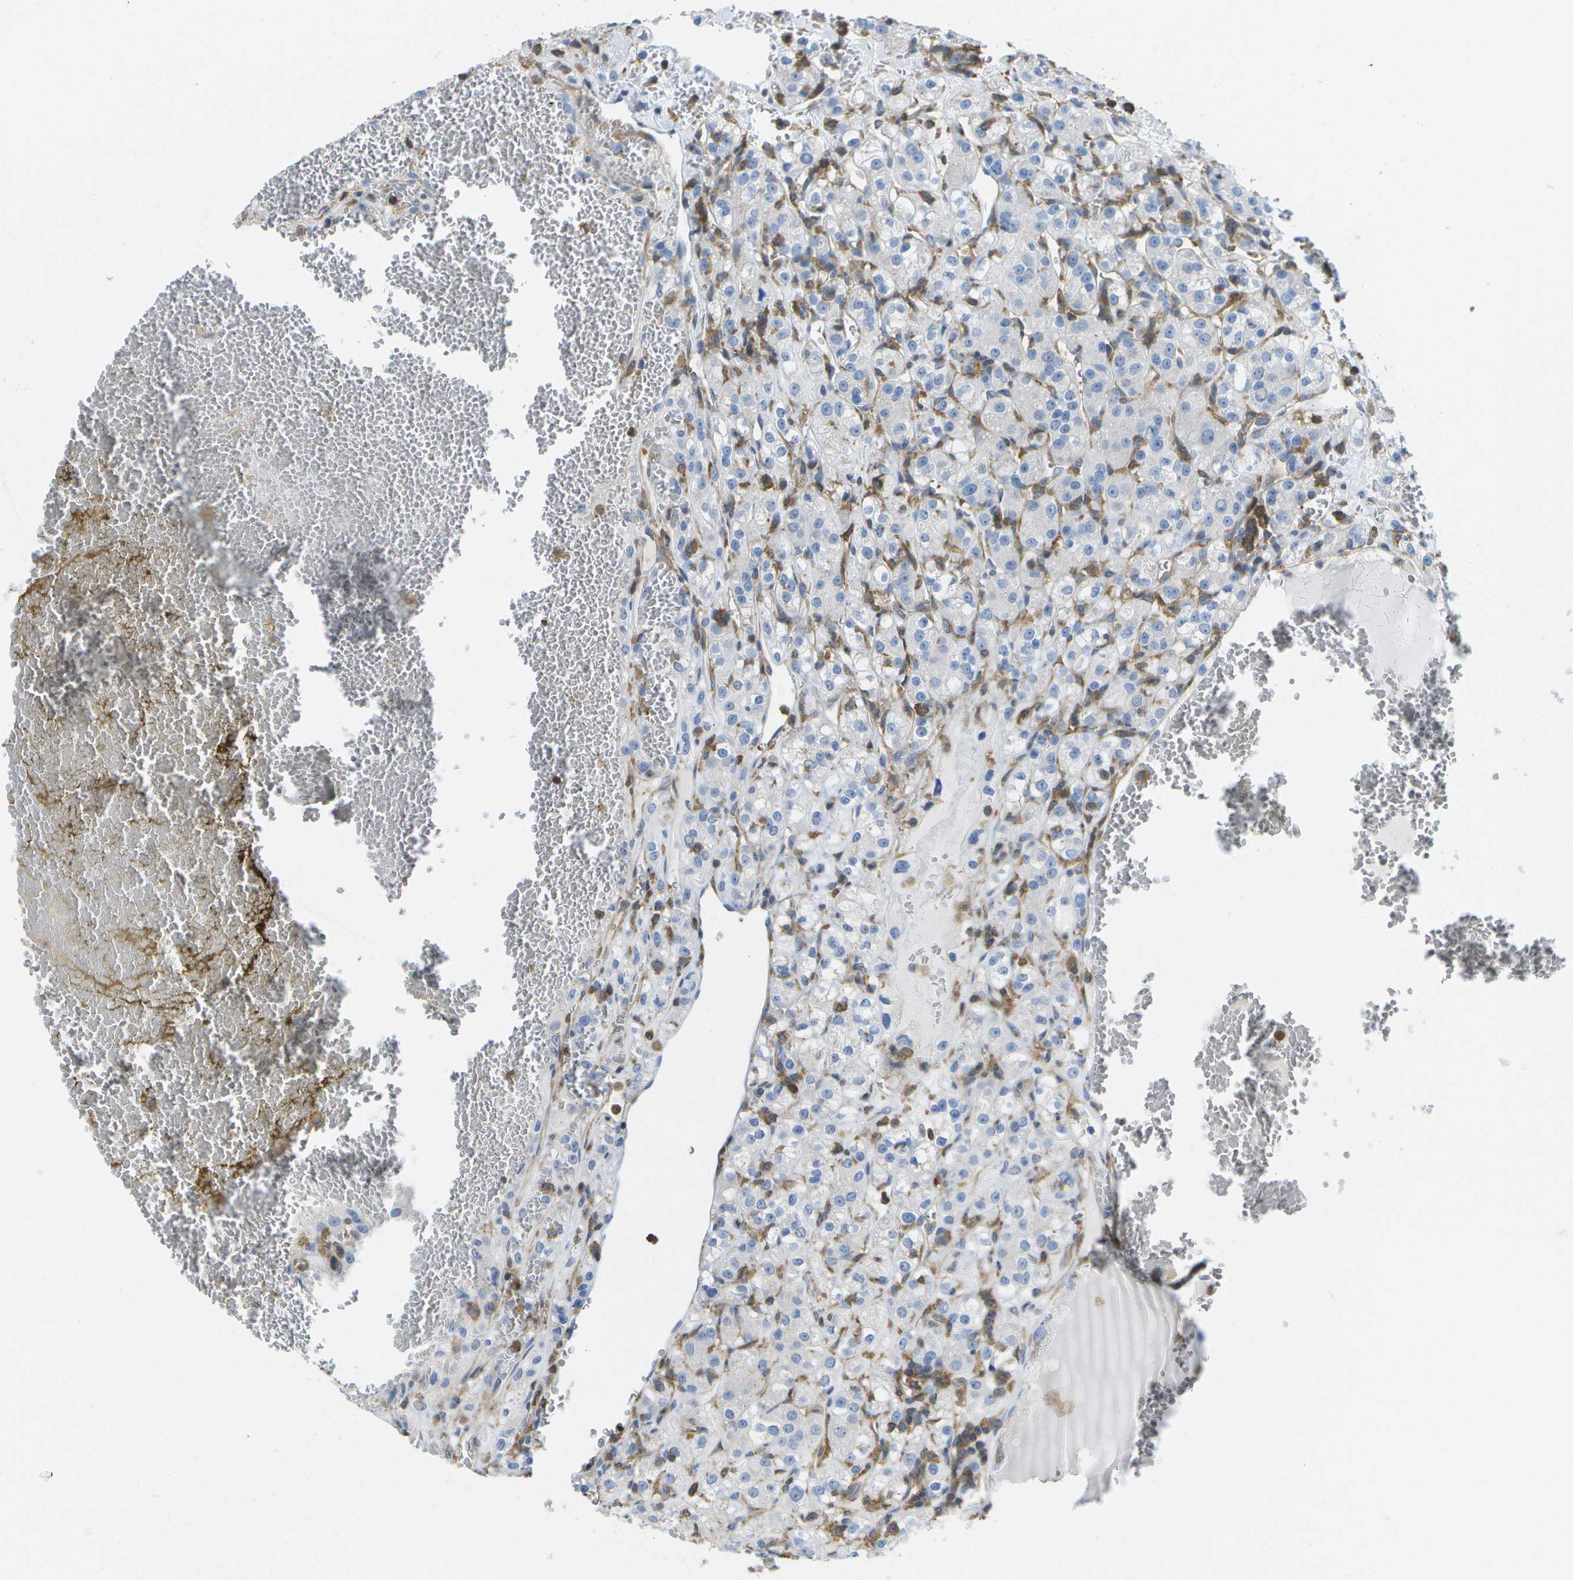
{"staining": {"intensity": "negative", "quantity": "none", "location": "none"}, "tissue": "renal cancer", "cell_type": "Tumor cells", "image_type": "cancer", "snomed": [{"axis": "morphology", "description": "Normal tissue, NOS"}, {"axis": "morphology", "description": "Adenocarcinoma, NOS"}, {"axis": "topography", "description": "Kidney"}], "caption": "Human adenocarcinoma (renal) stained for a protein using IHC reveals no expression in tumor cells.", "gene": "RCSD1", "patient": {"sex": "male", "age": 61}}